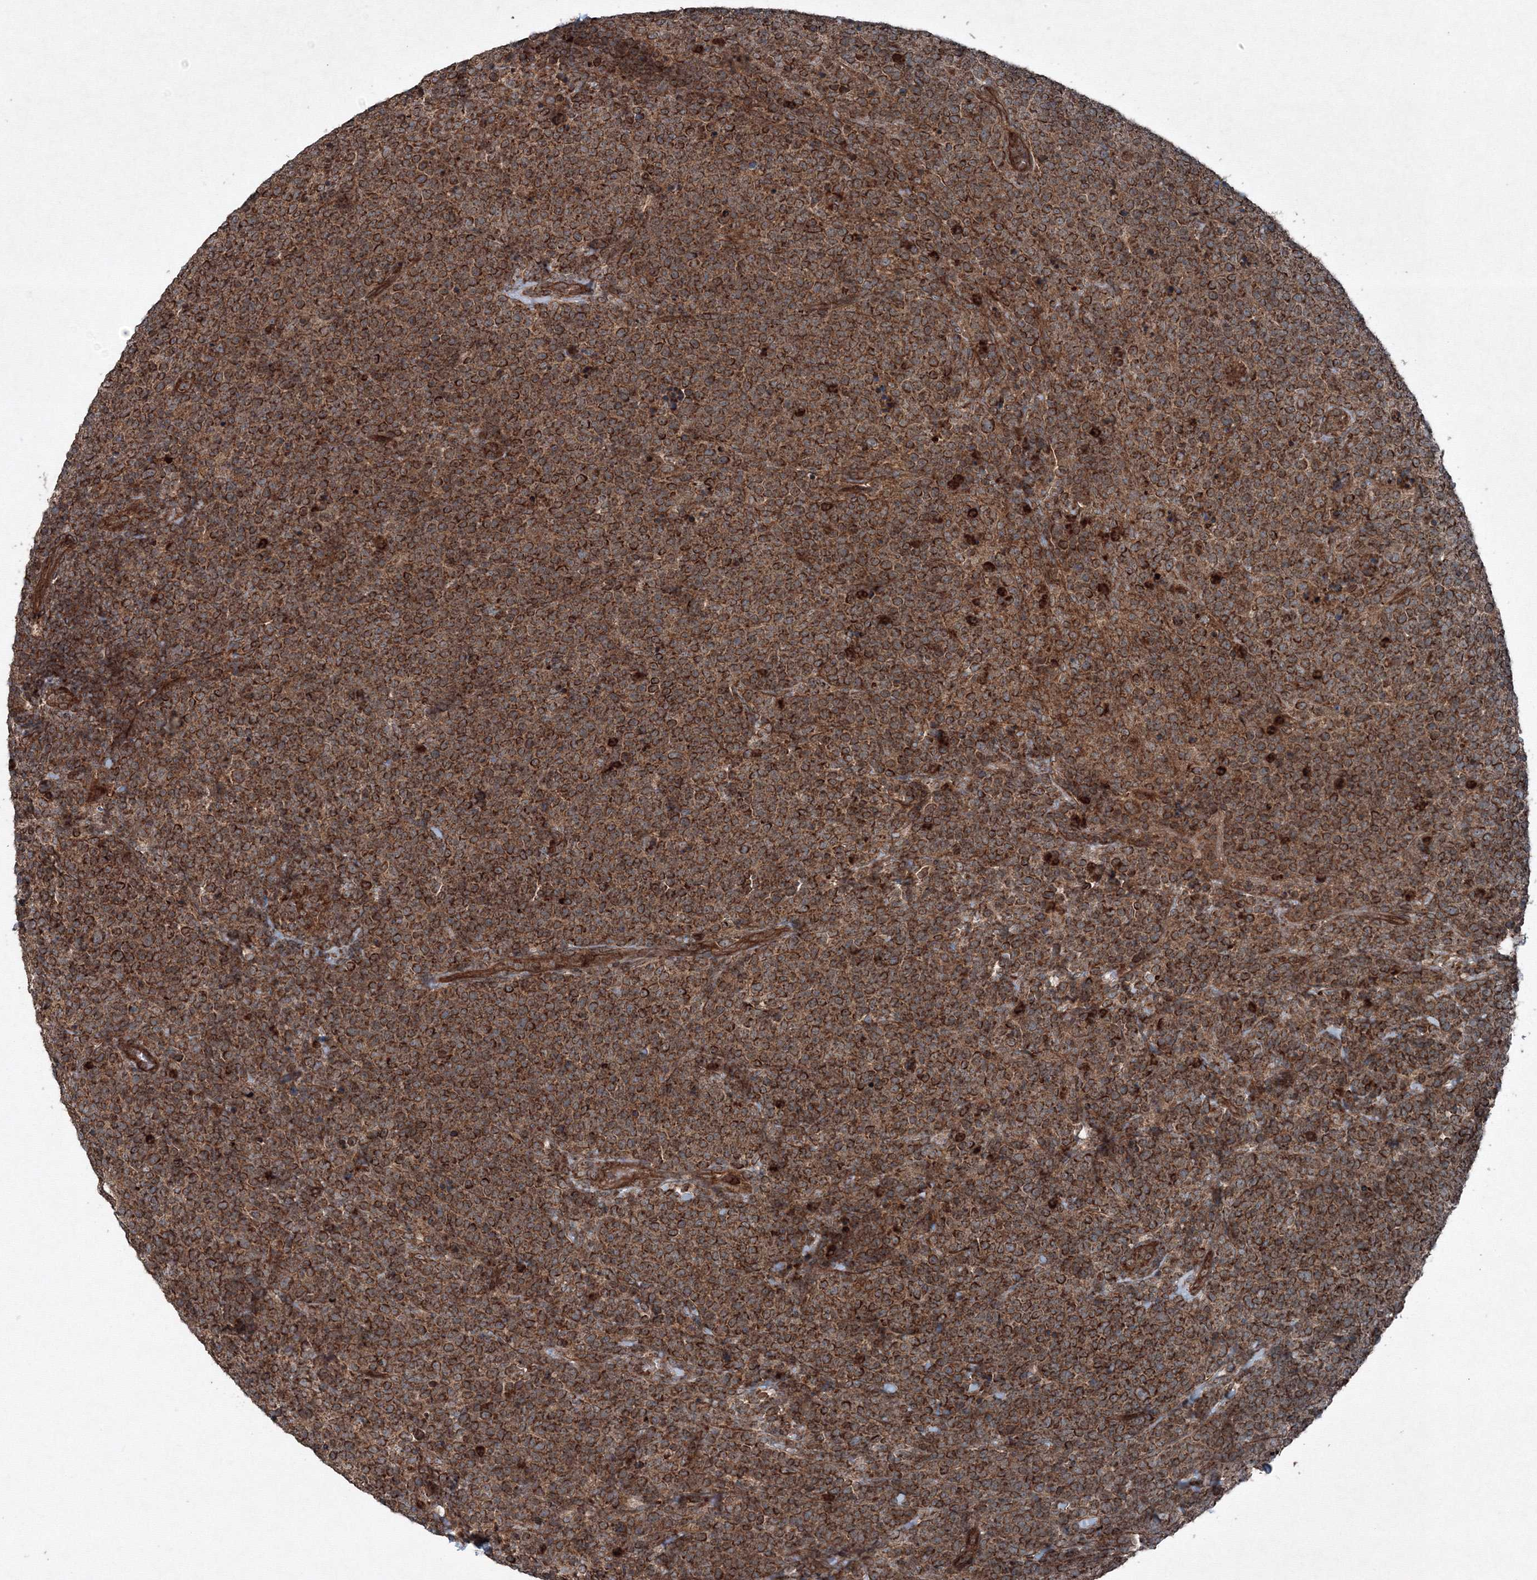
{"staining": {"intensity": "strong", "quantity": ">75%", "location": "cytoplasmic/membranous"}, "tissue": "lymphoma", "cell_type": "Tumor cells", "image_type": "cancer", "snomed": [{"axis": "morphology", "description": "Malignant lymphoma, non-Hodgkin's type, High grade"}, {"axis": "topography", "description": "Lymph node"}], "caption": "This micrograph demonstrates immunohistochemistry staining of high-grade malignant lymphoma, non-Hodgkin's type, with high strong cytoplasmic/membranous staining in about >75% of tumor cells.", "gene": "COPS7B", "patient": {"sex": "male", "age": 61}}